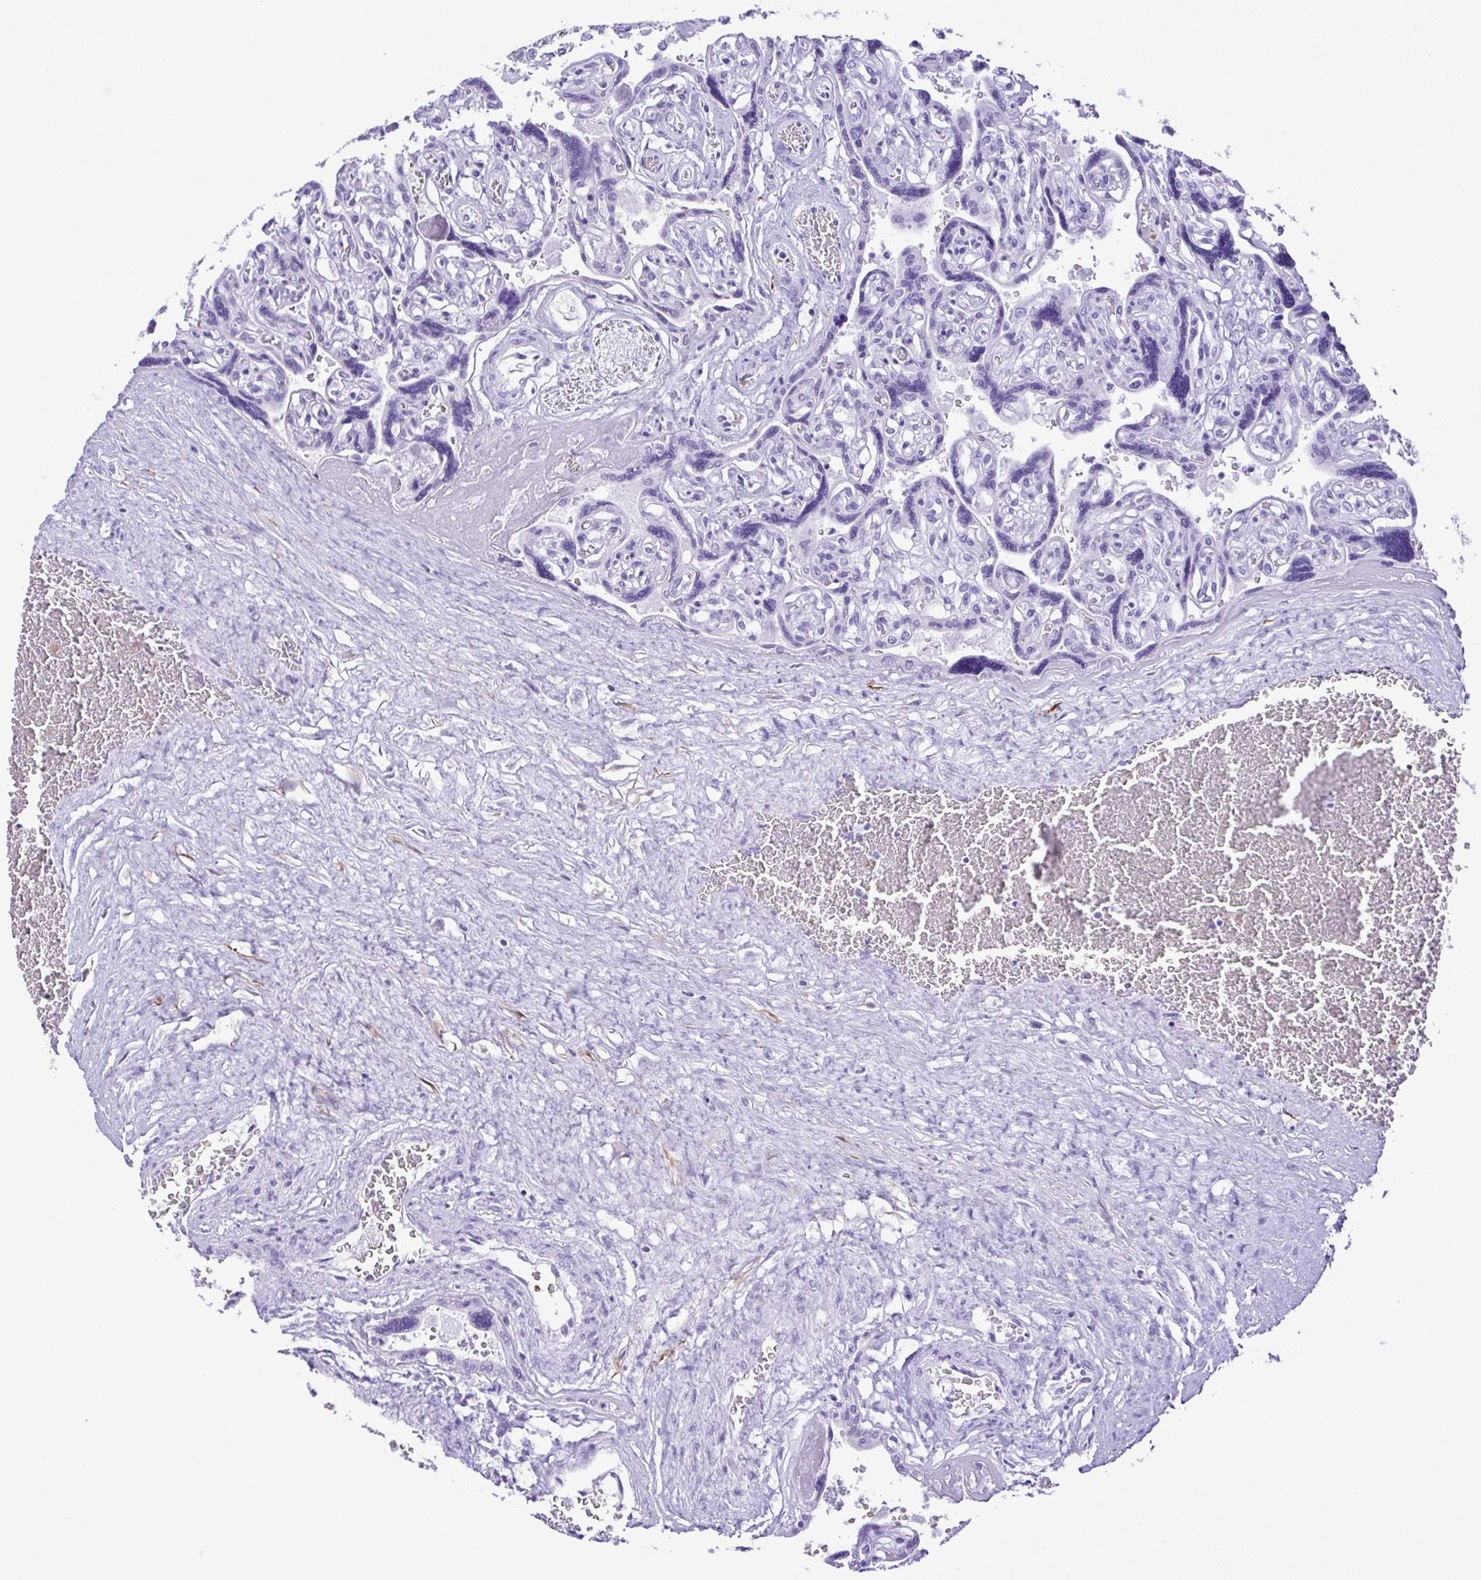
{"staining": {"intensity": "negative", "quantity": "none", "location": "none"}, "tissue": "placenta", "cell_type": "Decidual cells", "image_type": "normal", "snomed": [{"axis": "morphology", "description": "Normal tissue, NOS"}, {"axis": "topography", "description": "Placenta"}], "caption": "Immunohistochemical staining of benign human placenta shows no significant positivity in decidual cells. (Immunohistochemistry (ihc), brightfield microscopy, high magnification).", "gene": "SYT1", "patient": {"sex": "female", "age": 32}}